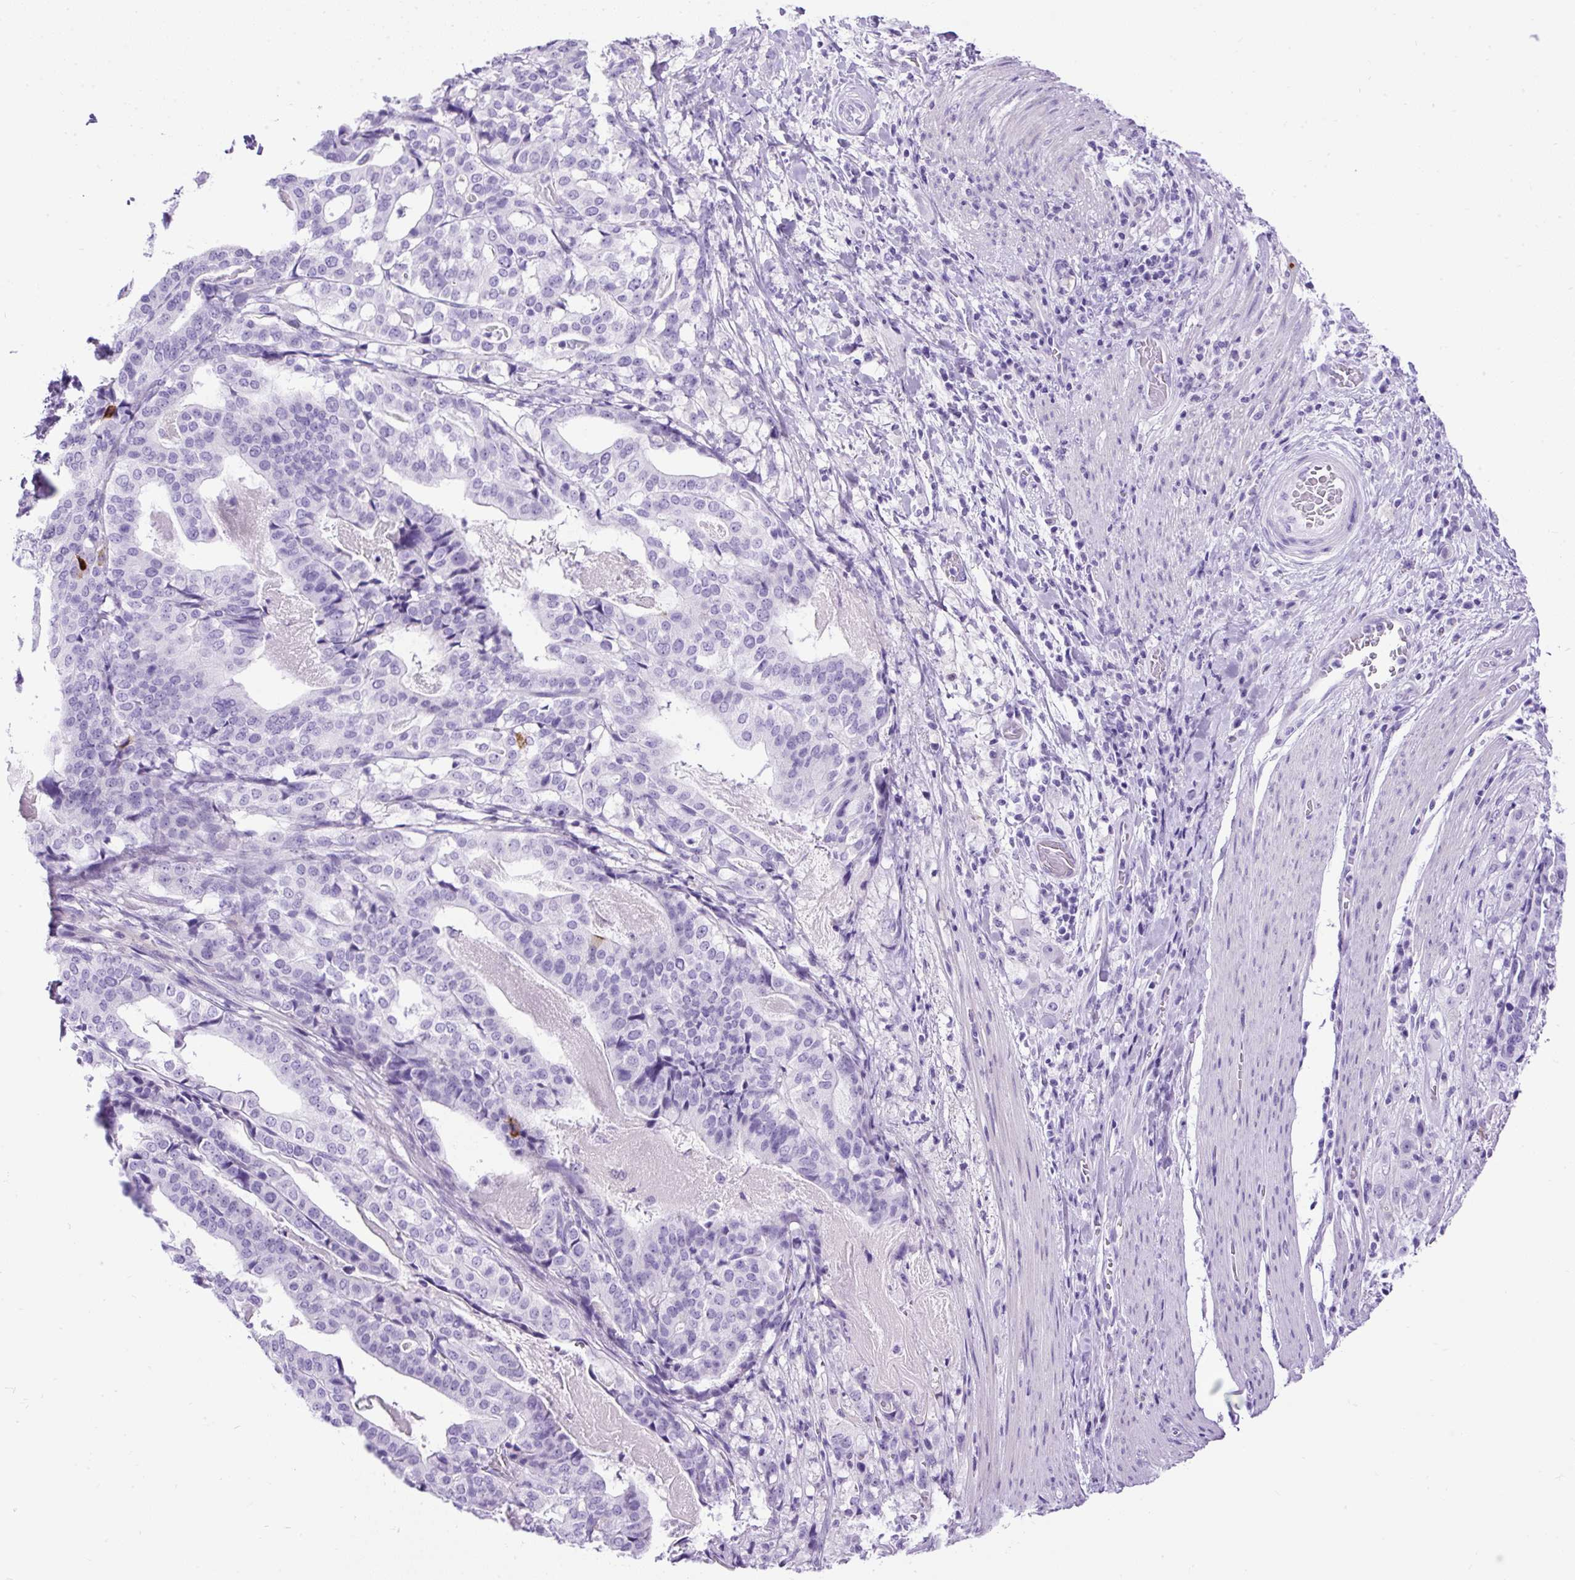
{"staining": {"intensity": "negative", "quantity": "none", "location": "none"}, "tissue": "stomach cancer", "cell_type": "Tumor cells", "image_type": "cancer", "snomed": [{"axis": "morphology", "description": "Adenocarcinoma, NOS"}, {"axis": "topography", "description": "Stomach"}], "caption": "This photomicrograph is of adenocarcinoma (stomach) stained with IHC to label a protein in brown with the nuclei are counter-stained blue. There is no staining in tumor cells.", "gene": "UPP1", "patient": {"sex": "male", "age": 48}}